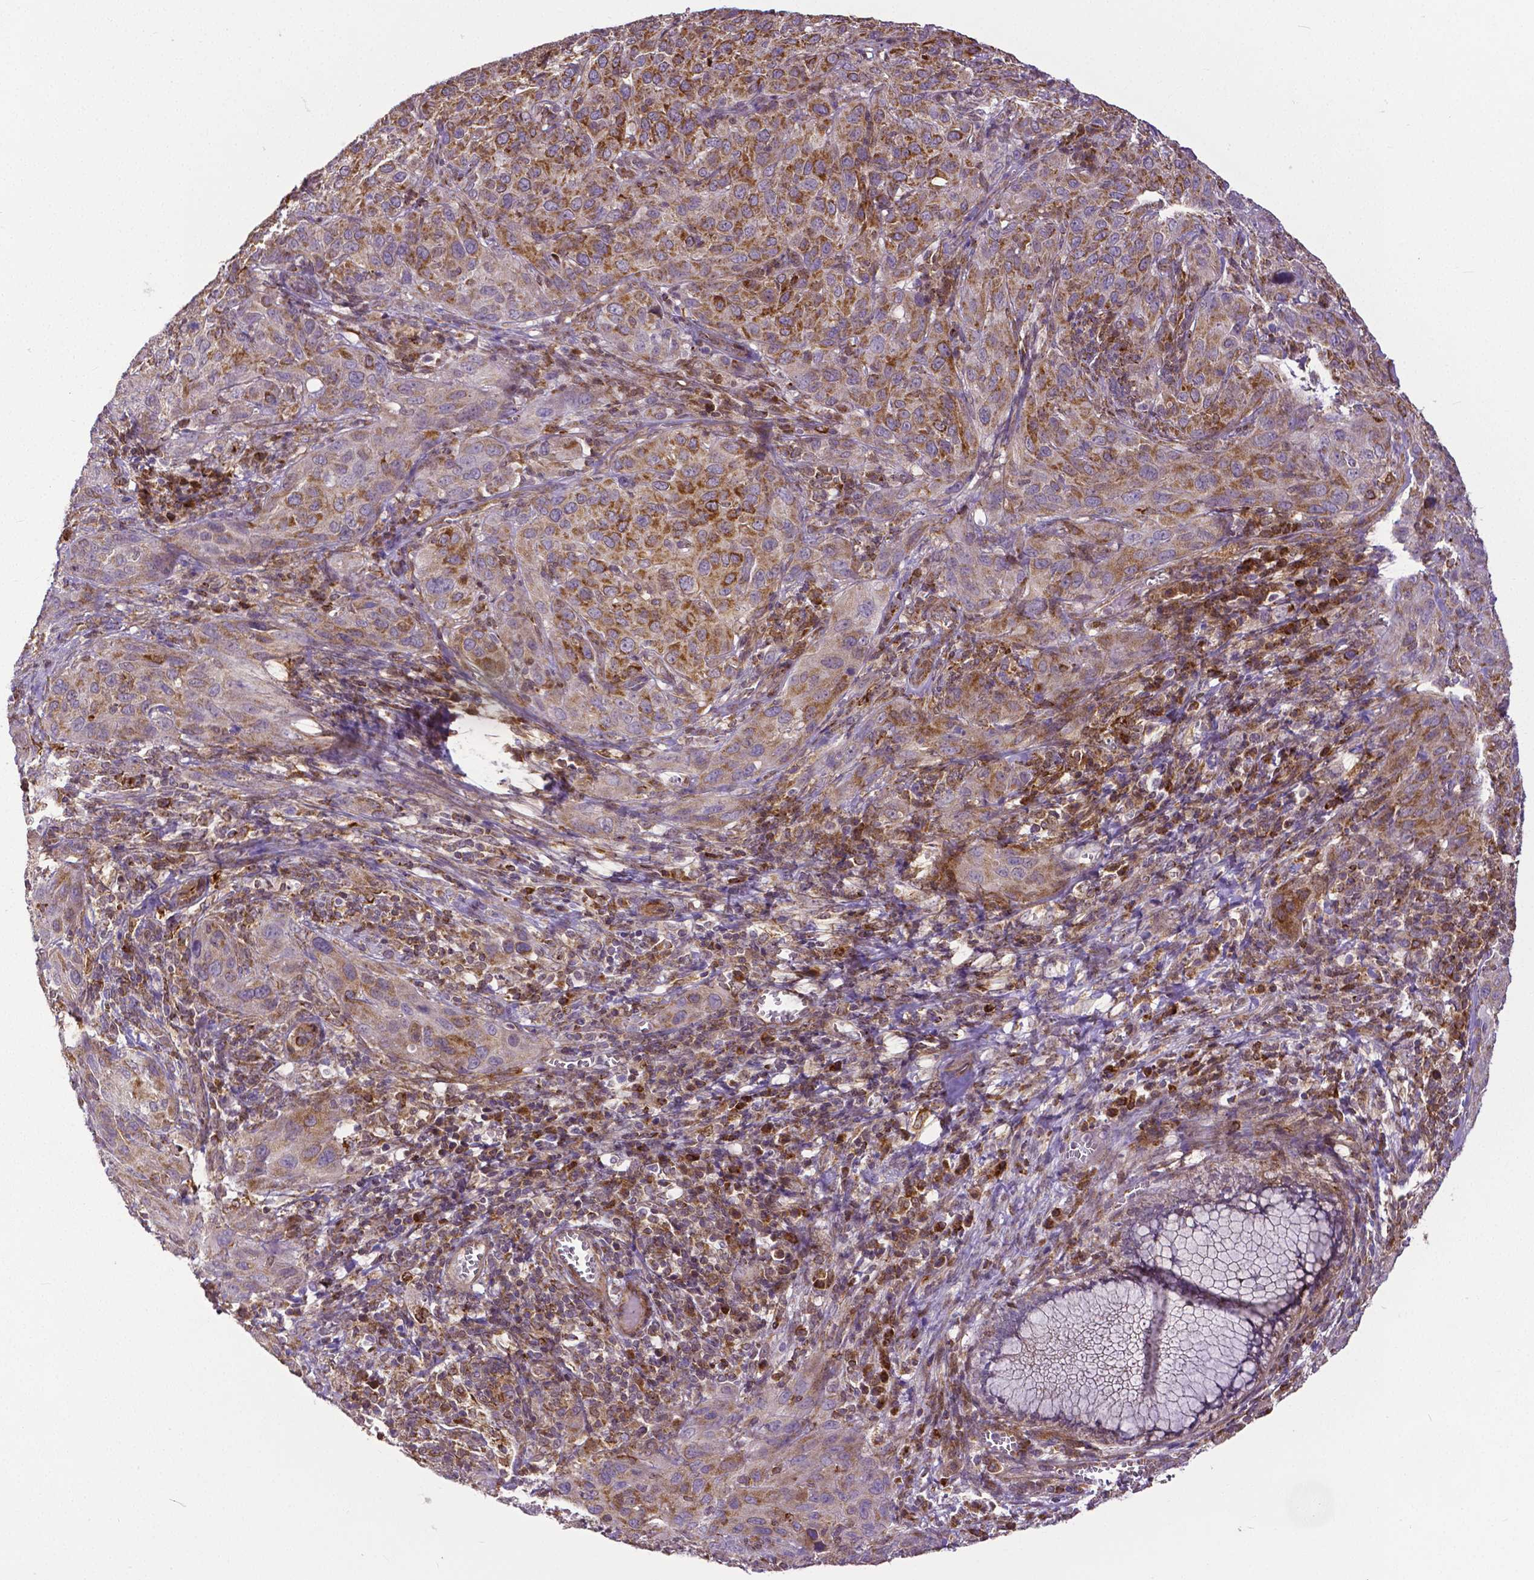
{"staining": {"intensity": "moderate", "quantity": ">75%", "location": "cytoplasmic/membranous"}, "tissue": "cervical cancer", "cell_type": "Tumor cells", "image_type": "cancer", "snomed": [{"axis": "morphology", "description": "Normal tissue, NOS"}, {"axis": "morphology", "description": "Squamous cell carcinoma, NOS"}, {"axis": "topography", "description": "Cervix"}], "caption": "Human cervical cancer stained with a protein marker shows moderate staining in tumor cells.", "gene": "MCL1", "patient": {"sex": "female", "age": 51}}